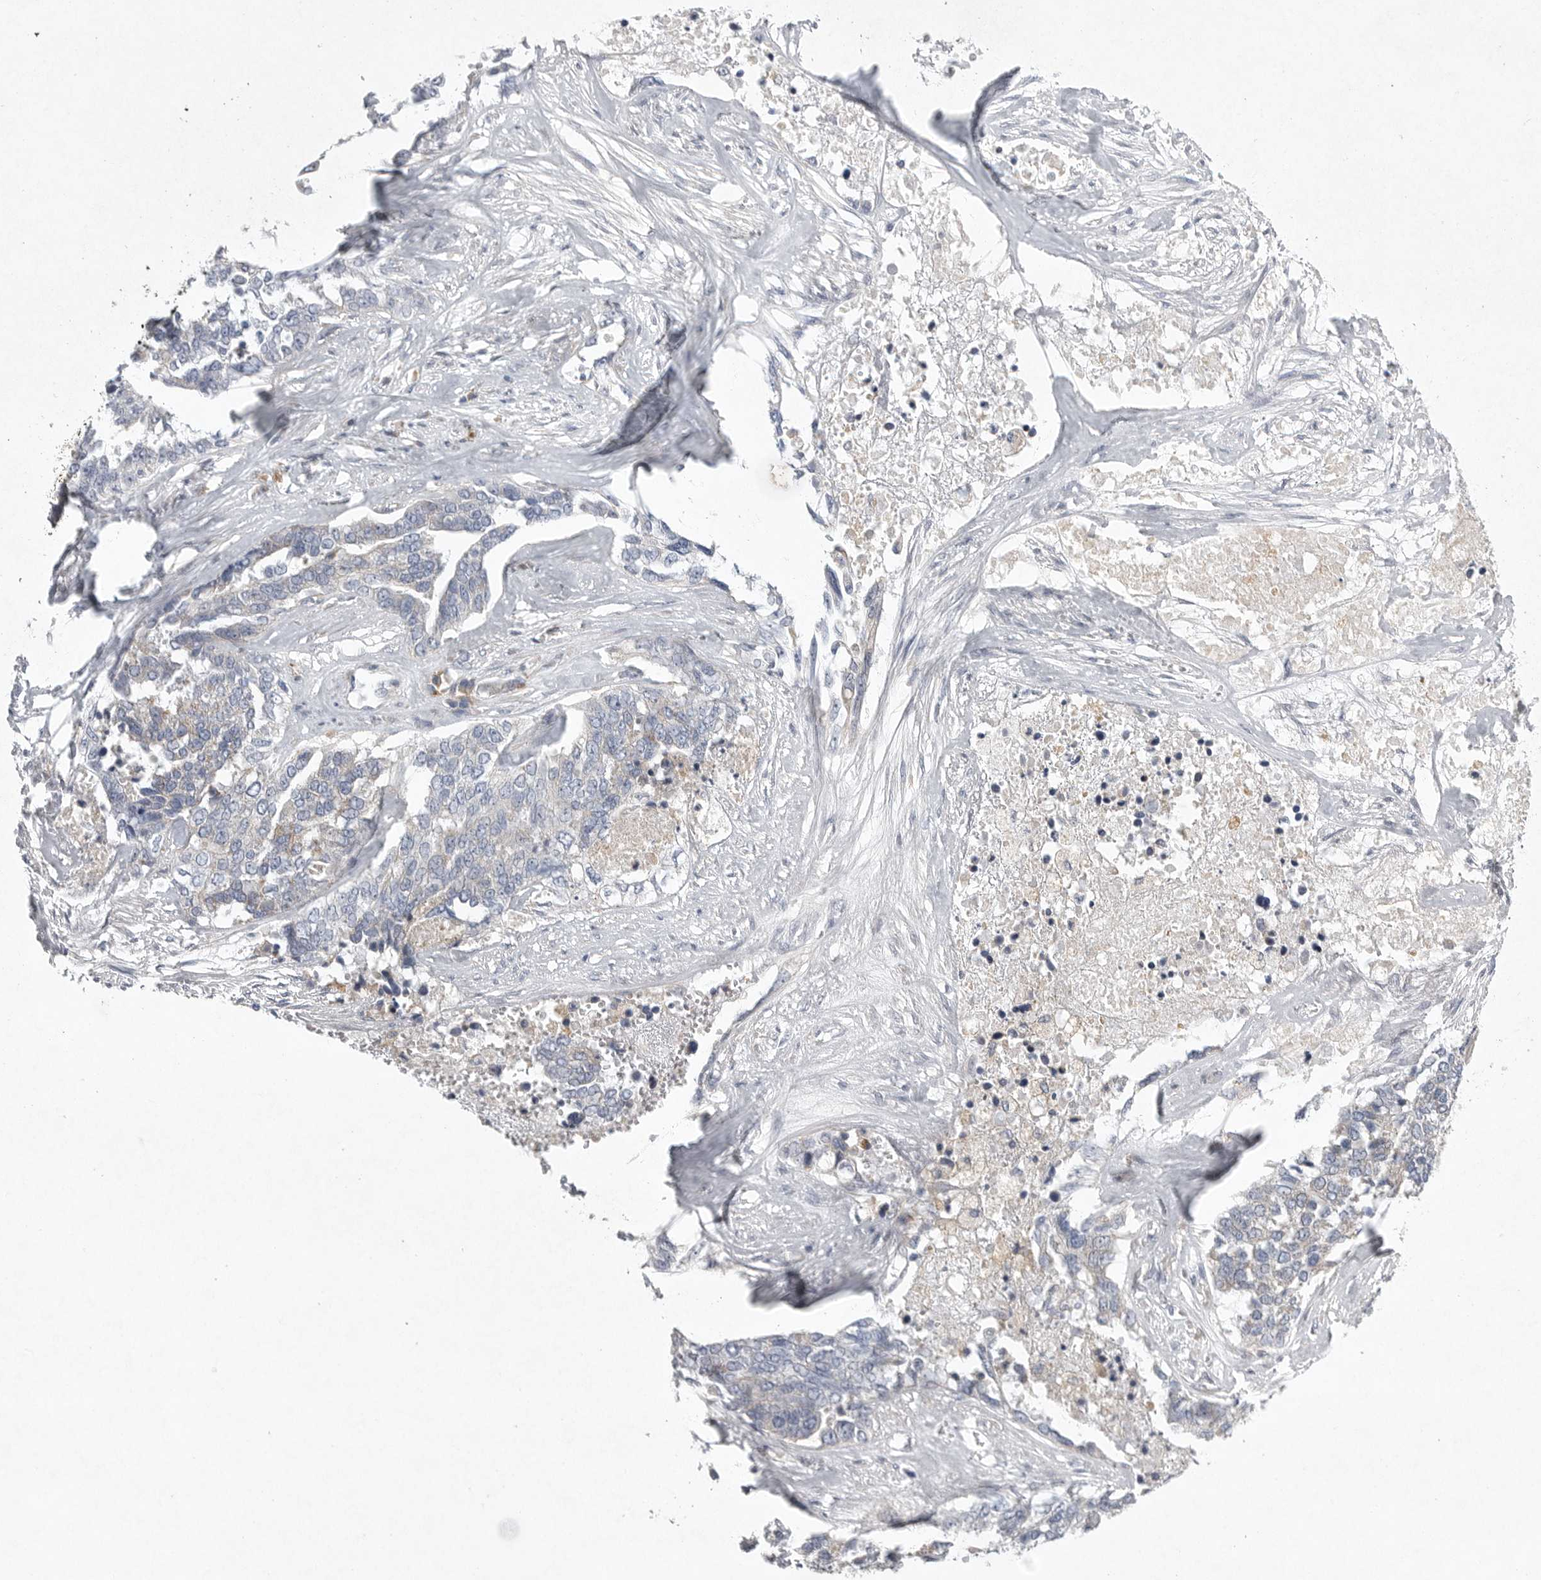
{"staining": {"intensity": "negative", "quantity": "none", "location": "none"}, "tissue": "ovarian cancer", "cell_type": "Tumor cells", "image_type": "cancer", "snomed": [{"axis": "morphology", "description": "Cystadenocarcinoma, serous, NOS"}, {"axis": "topography", "description": "Ovary"}], "caption": "IHC of human ovarian serous cystadenocarcinoma demonstrates no positivity in tumor cells. Brightfield microscopy of immunohistochemistry (IHC) stained with DAB (brown) and hematoxylin (blue), captured at high magnification.", "gene": "EDEM3", "patient": {"sex": "female", "age": 44}}